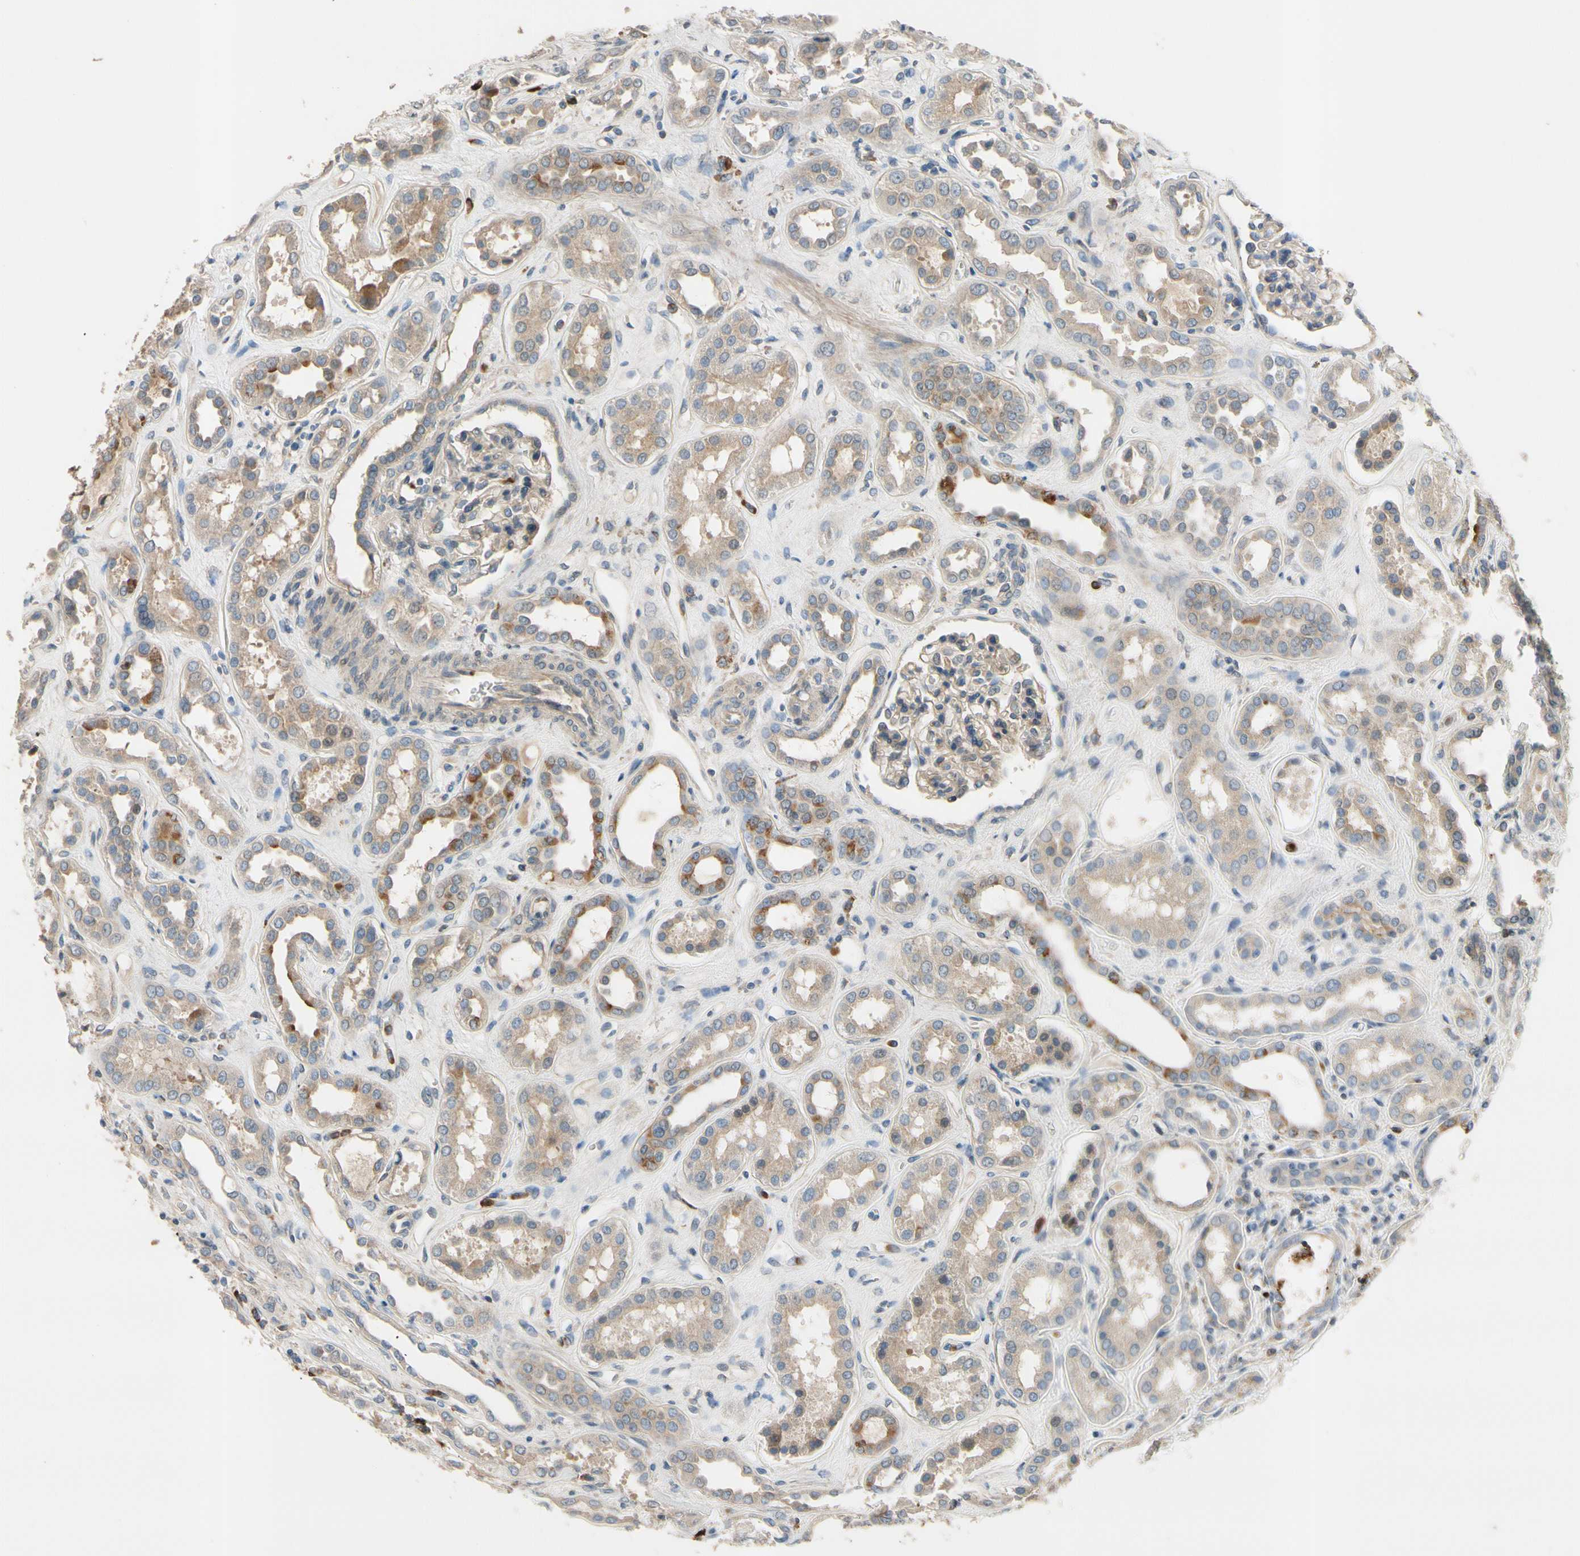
{"staining": {"intensity": "negative", "quantity": "none", "location": "none"}, "tissue": "kidney", "cell_type": "Cells in glomeruli", "image_type": "normal", "snomed": [{"axis": "morphology", "description": "Normal tissue, NOS"}, {"axis": "topography", "description": "Kidney"}], "caption": "IHC image of benign human kidney stained for a protein (brown), which reveals no positivity in cells in glomeruli. (DAB IHC visualized using brightfield microscopy, high magnification).", "gene": "SIGLEC5", "patient": {"sex": "male", "age": 59}}